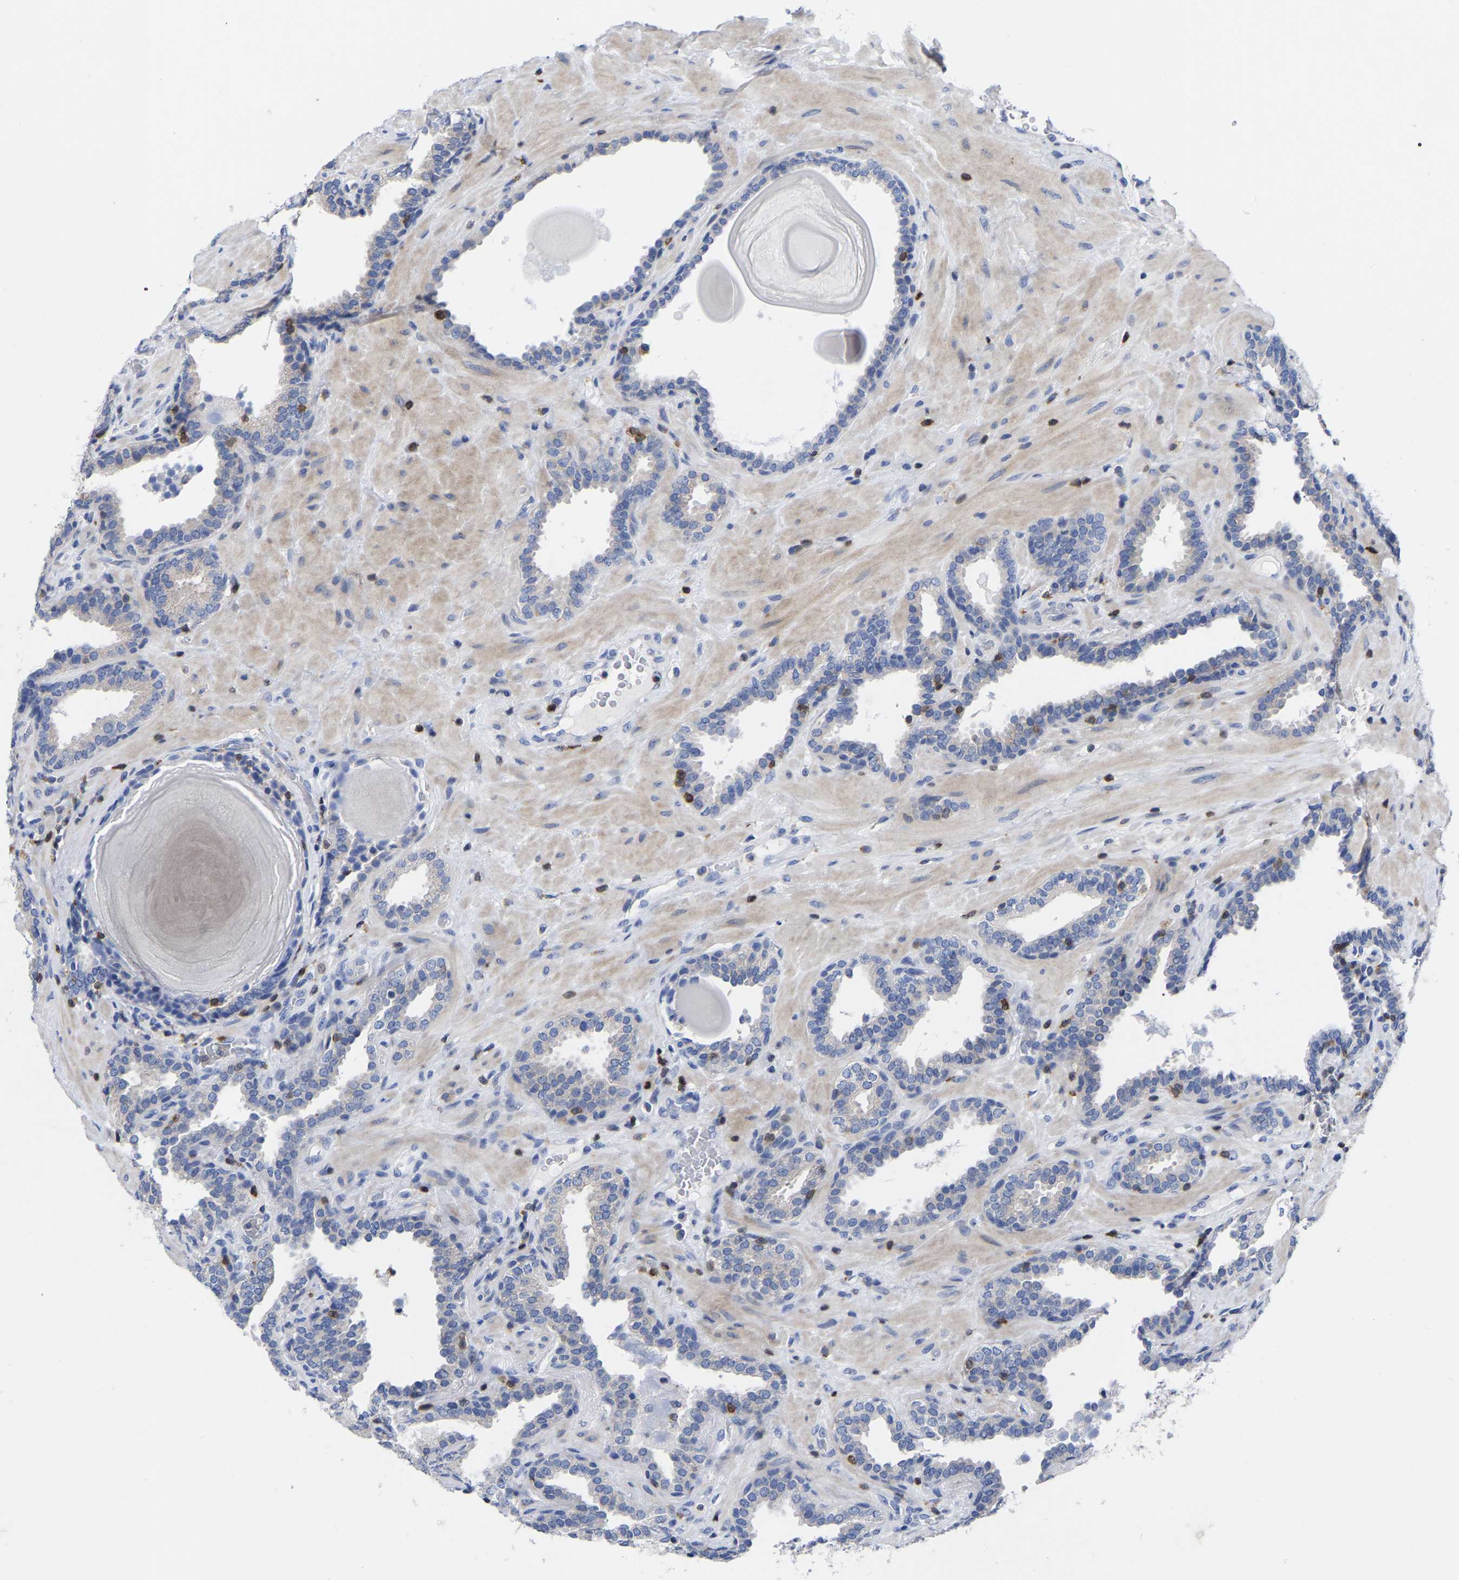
{"staining": {"intensity": "negative", "quantity": "none", "location": "none"}, "tissue": "prostate", "cell_type": "Glandular cells", "image_type": "normal", "snomed": [{"axis": "morphology", "description": "Normal tissue, NOS"}, {"axis": "topography", "description": "Prostate"}], "caption": "An IHC photomicrograph of benign prostate is shown. There is no staining in glandular cells of prostate.", "gene": "PTPN7", "patient": {"sex": "male", "age": 51}}